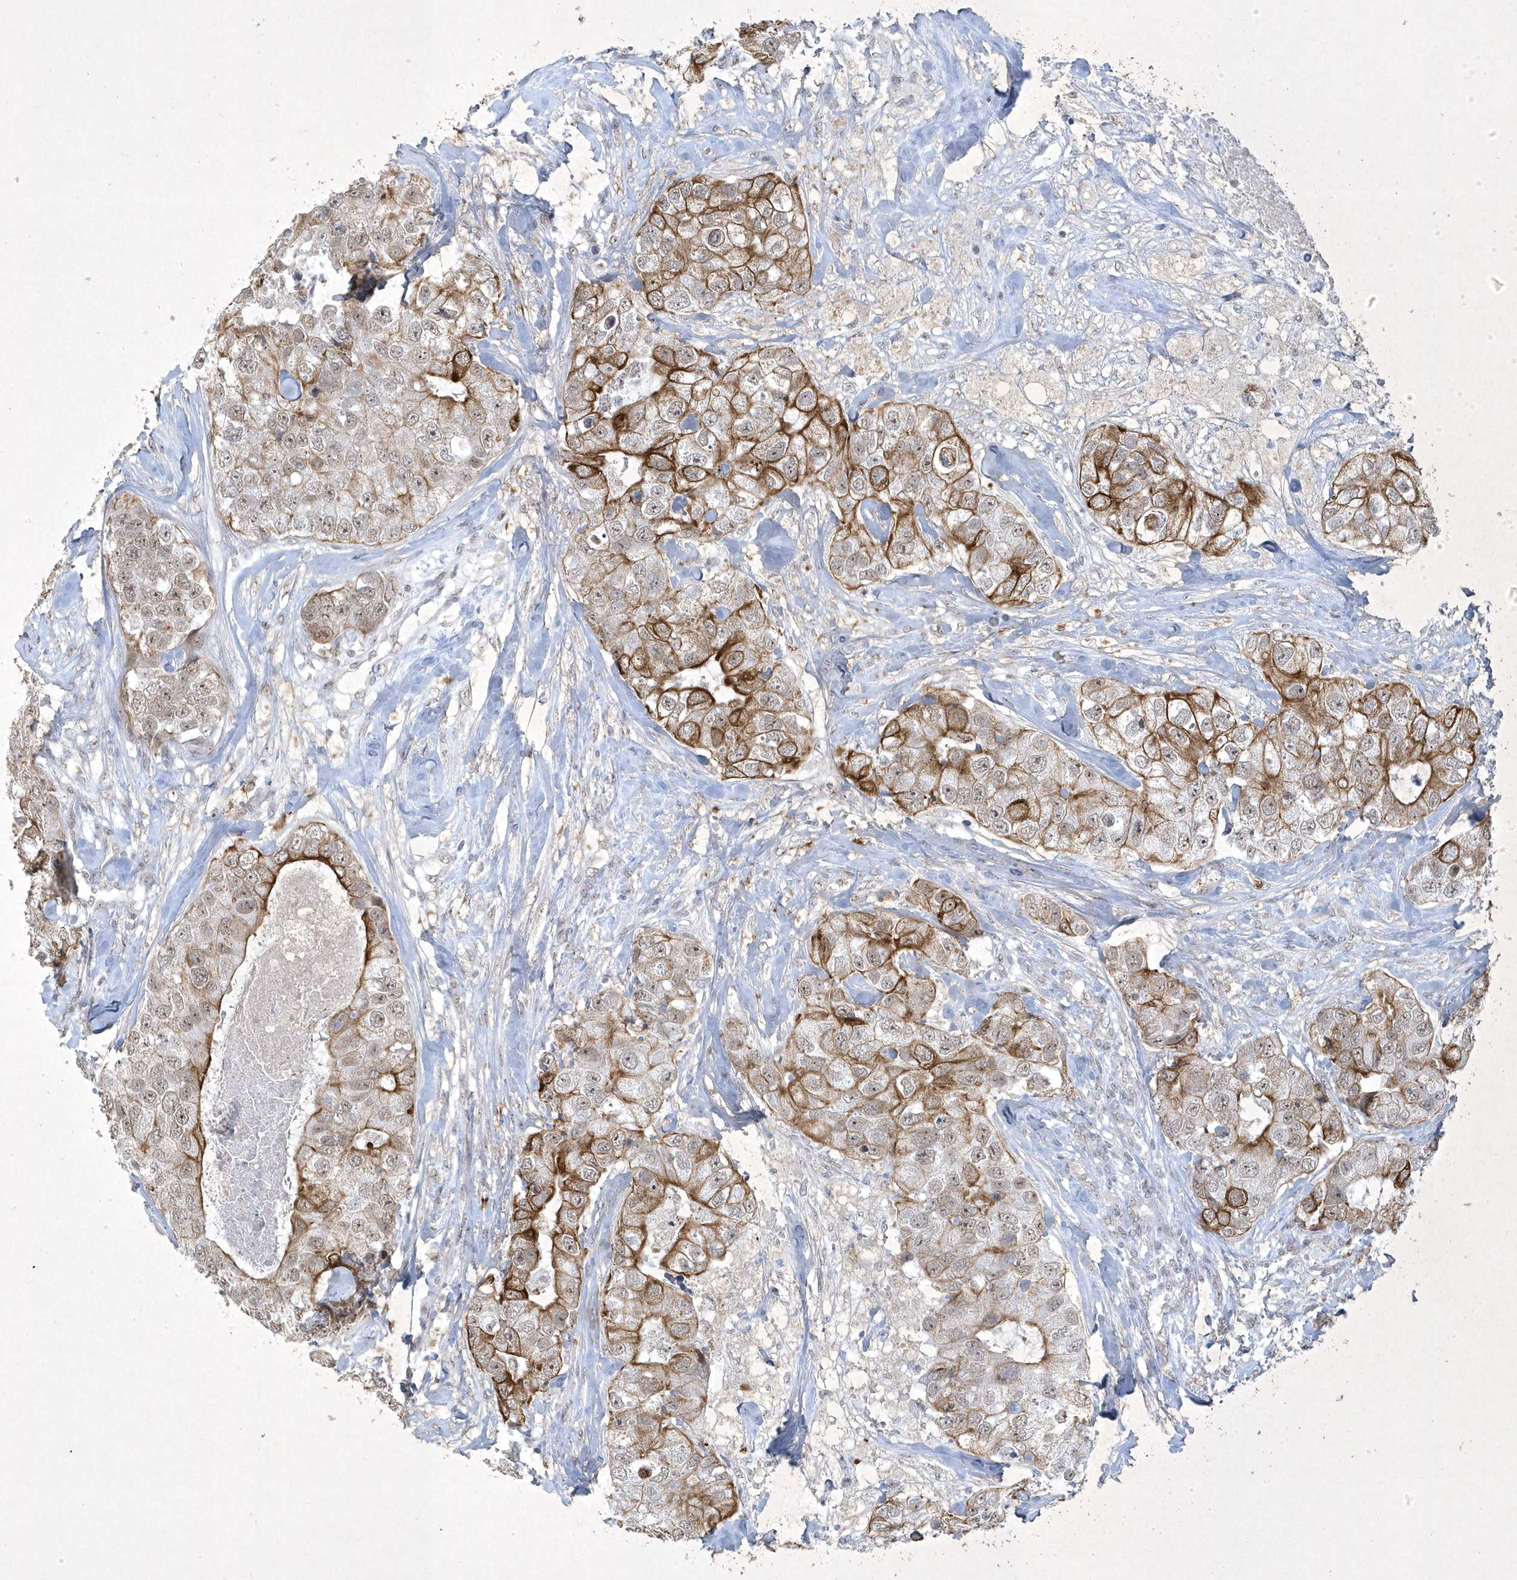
{"staining": {"intensity": "strong", "quantity": ">75%", "location": "cytoplasmic/membranous"}, "tissue": "breast cancer", "cell_type": "Tumor cells", "image_type": "cancer", "snomed": [{"axis": "morphology", "description": "Duct carcinoma"}, {"axis": "topography", "description": "Breast"}], "caption": "Breast intraductal carcinoma stained for a protein (brown) exhibits strong cytoplasmic/membranous positive staining in approximately >75% of tumor cells.", "gene": "ZBTB9", "patient": {"sex": "female", "age": 62}}